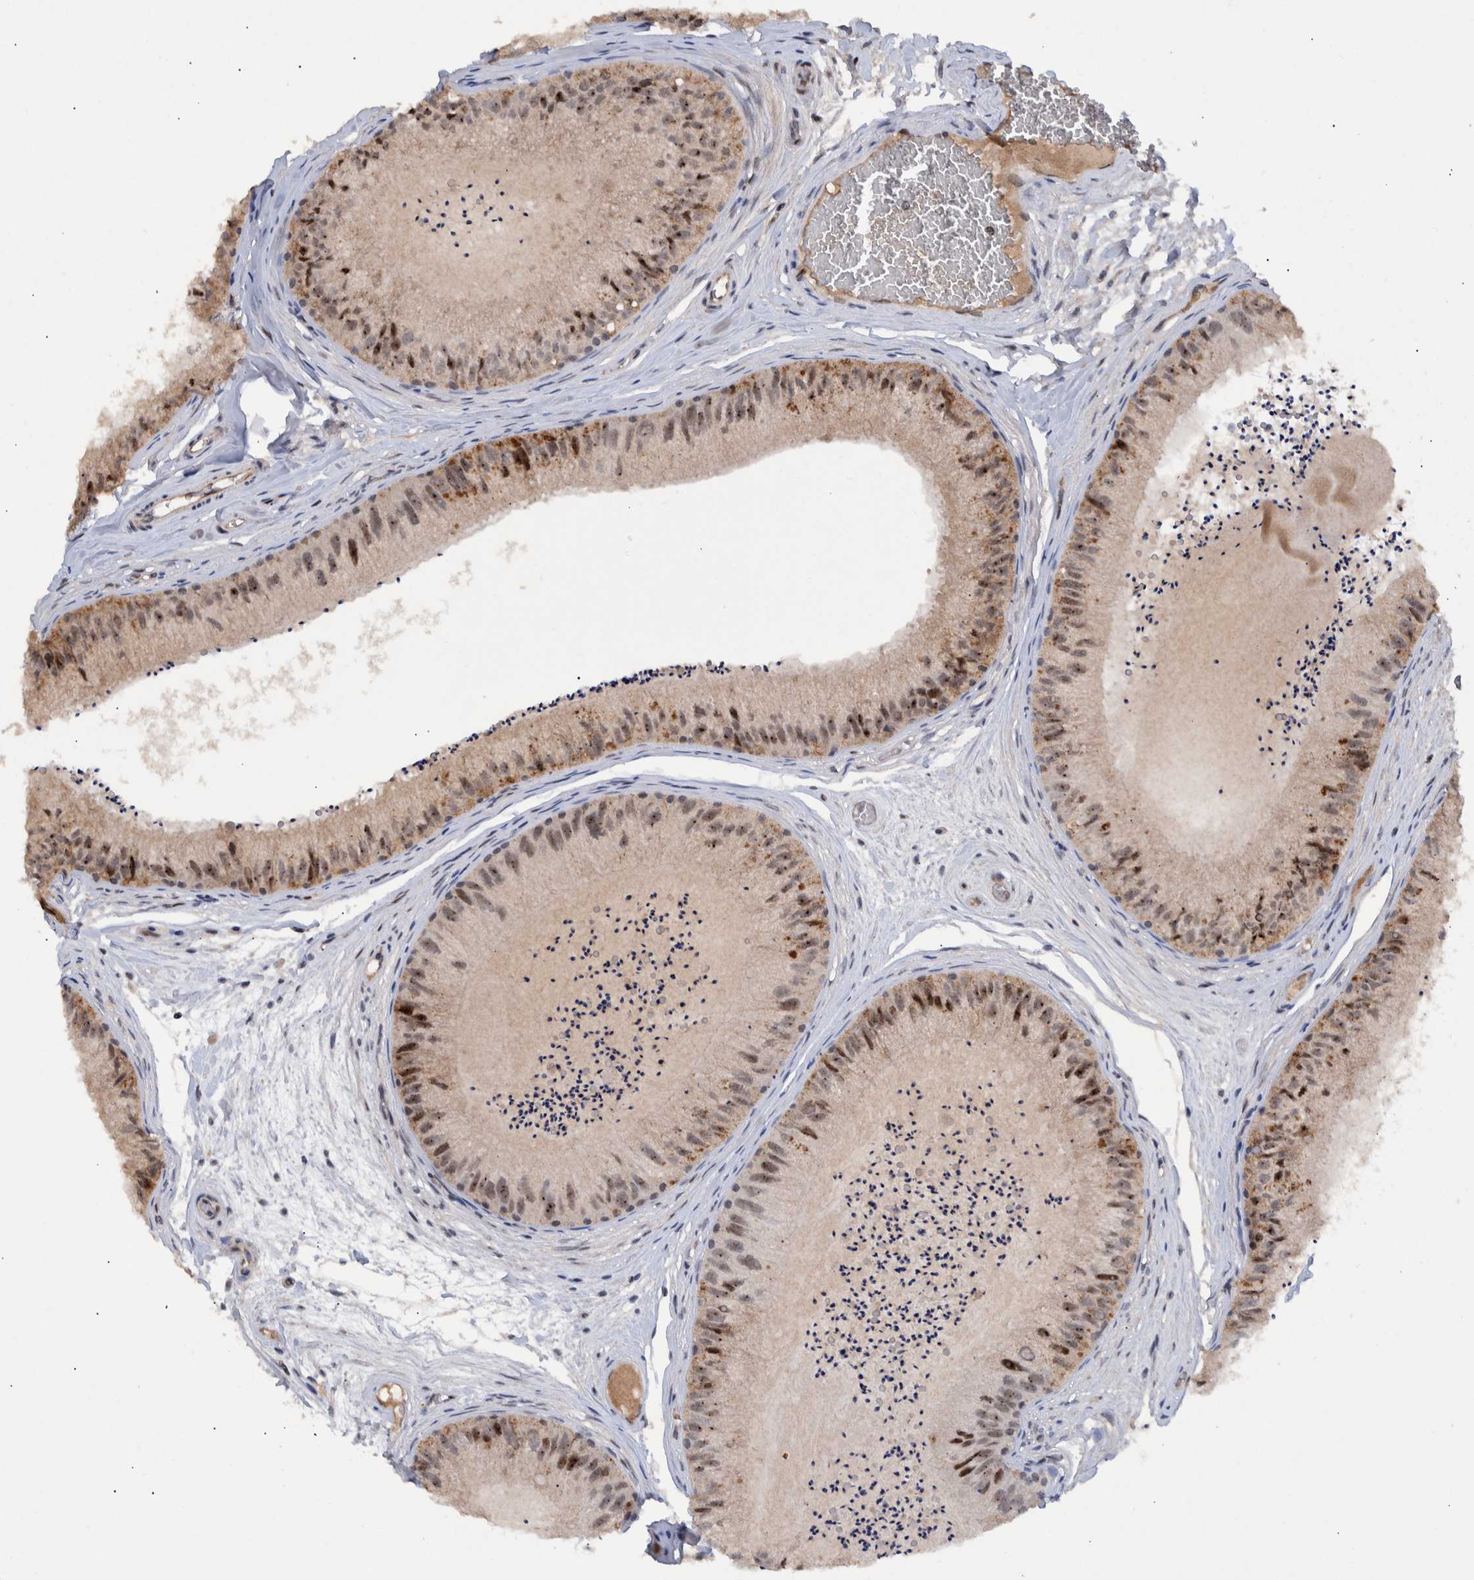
{"staining": {"intensity": "moderate", "quantity": ">75%", "location": "cytoplasmic/membranous,nuclear"}, "tissue": "epididymis", "cell_type": "Glandular cells", "image_type": "normal", "snomed": [{"axis": "morphology", "description": "Normal tissue, NOS"}, {"axis": "topography", "description": "Epididymis"}], "caption": "Epididymis stained for a protein (brown) reveals moderate cytoplasmic/membranous,nuclear positive staining in about >75% of glandular cells.", "gene": "ESRP1", "patient": {"sex": "male", "age": 31}}